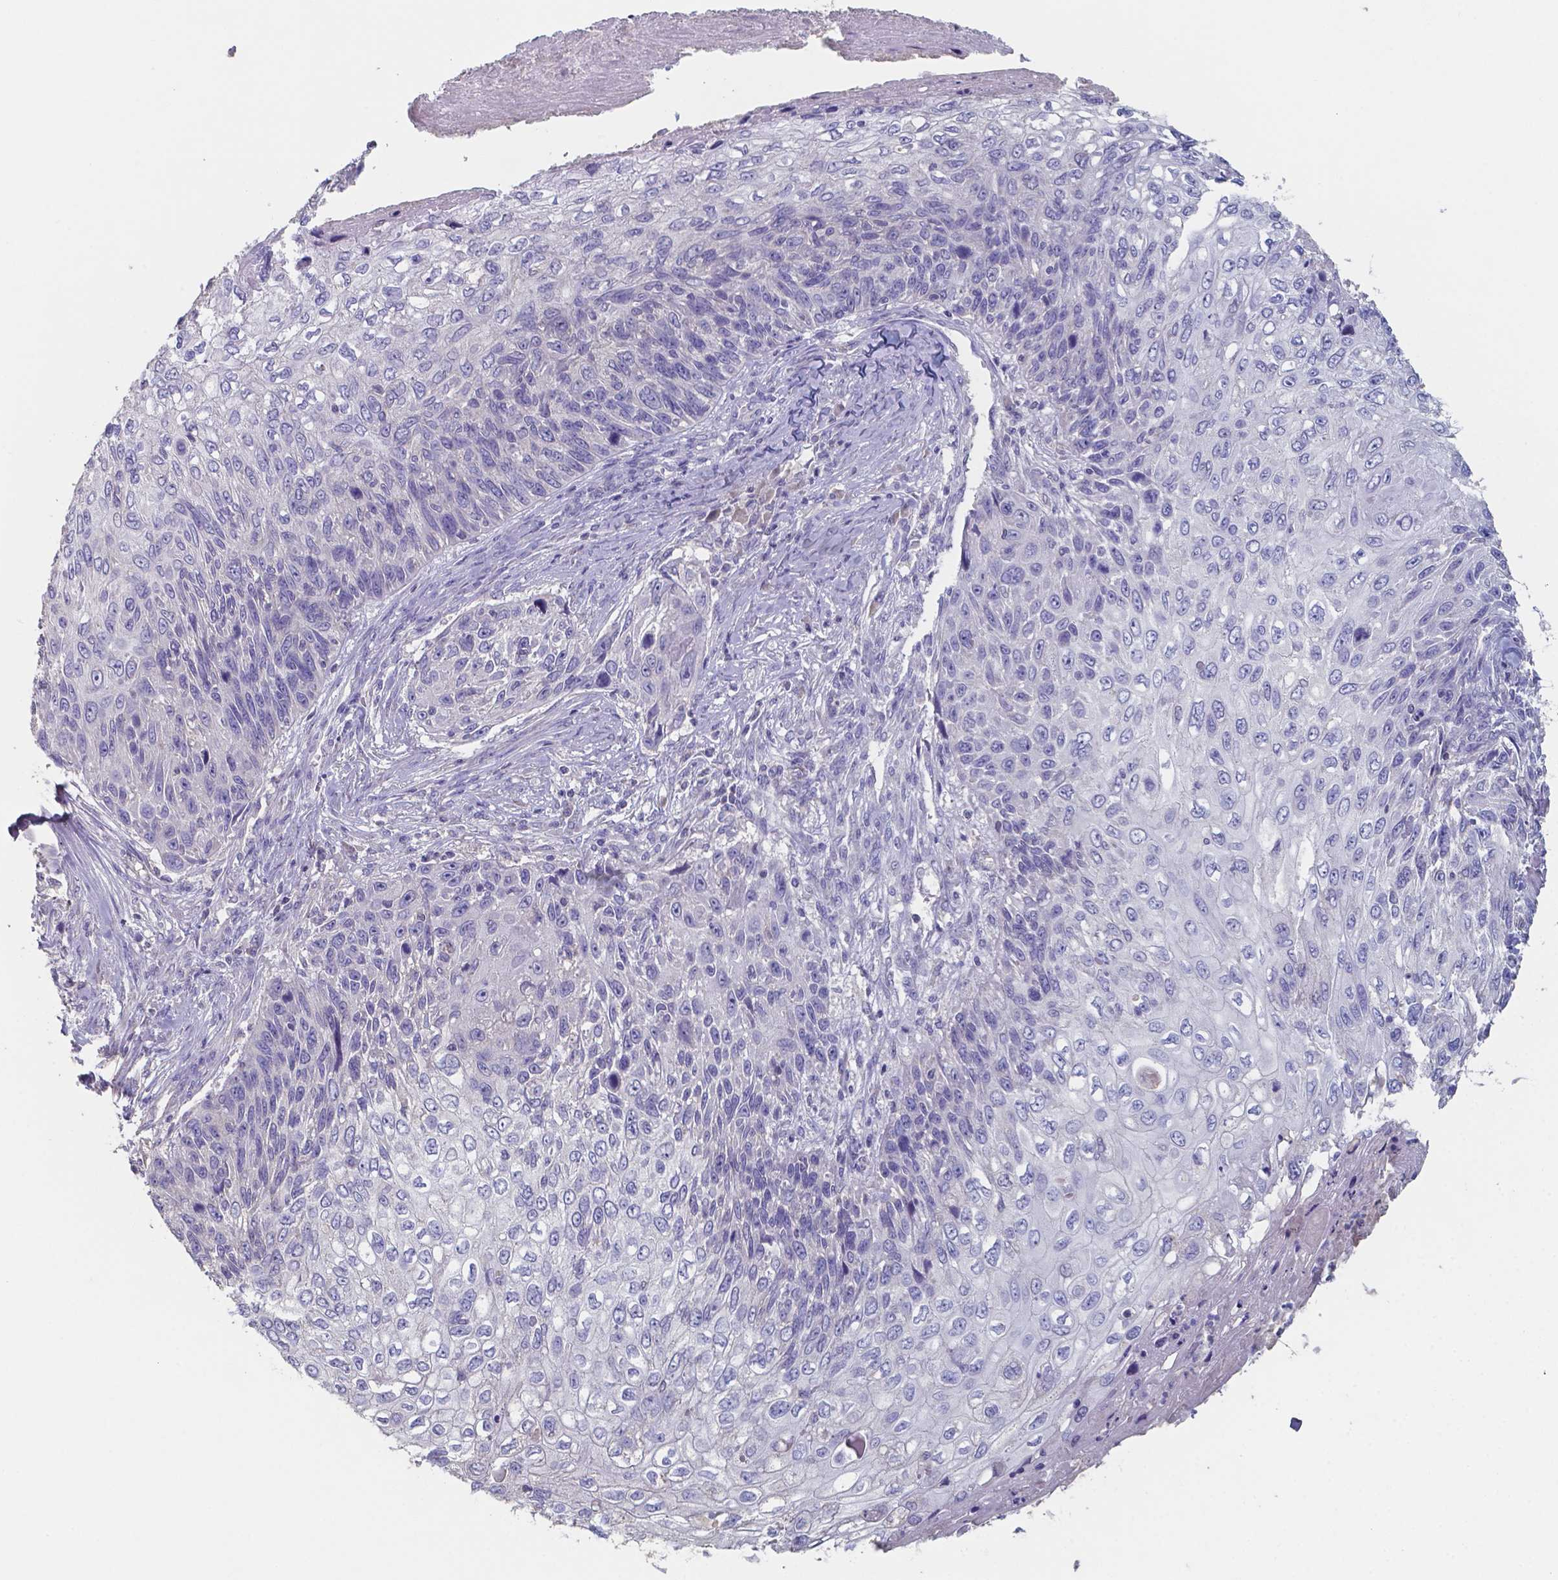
{"staining": {"intensity": "negative", "quantity": "none", "location": "none"}, "tissue": "skin cancer", "cell_type": "Tumor cells", "image_type": "cancer", "snomed": [{"axis": "morphology", "description": "Squamous cell carcinoma, NOS"}, {"axis": "topography", "description": "Skin"}], "caption": "Immunohistochemistry (IHC) micrograph of neoplastic tissue: skin cancer (squamous cell carcinoma) stained with DAB (3,3'-diaminobenzidine) shows no significant protein expression in tumor cells.", "gene": "FOXJ1", "patient": {"sex": "male", "age": 92}}